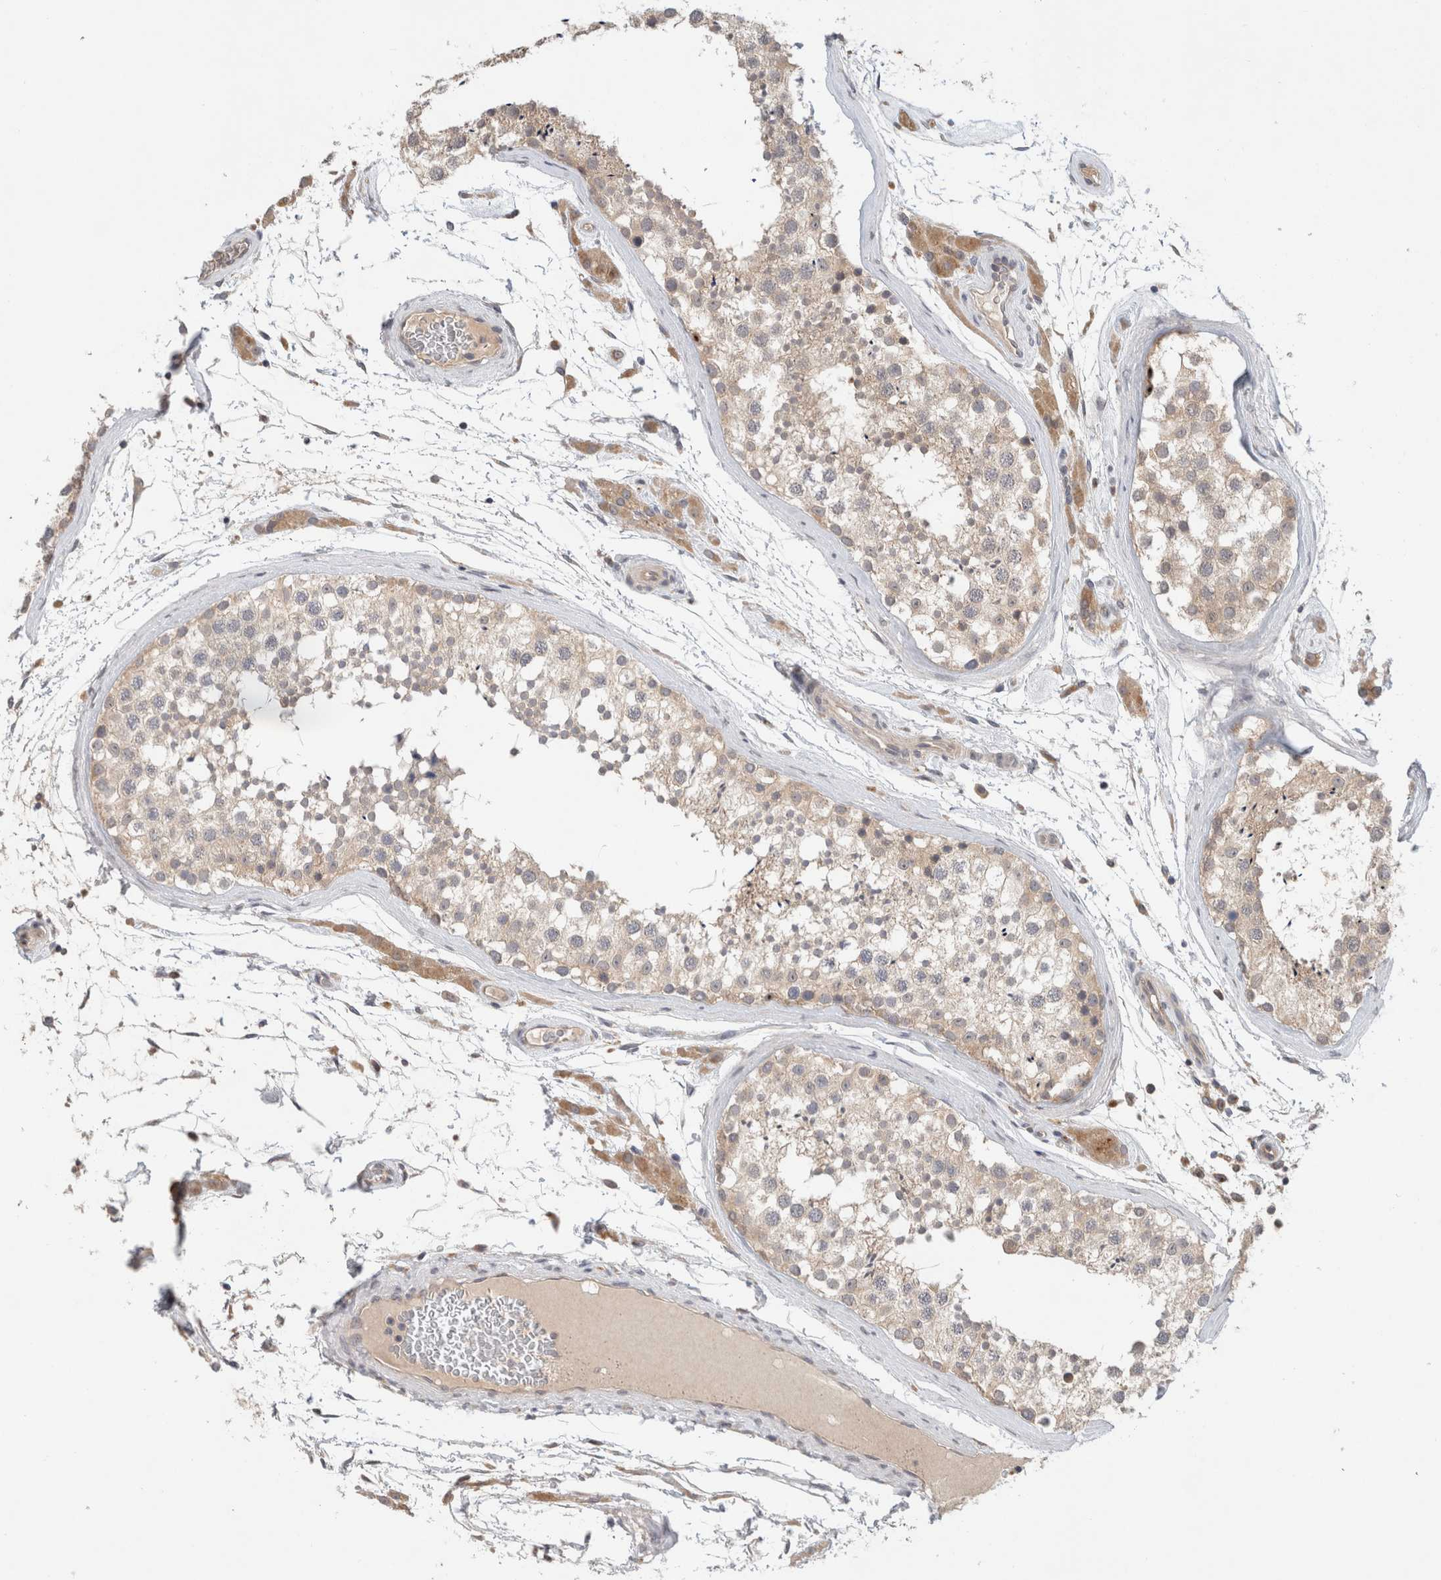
{"staining": {"intensity": "weak", "quantity": "25%-75%", "location": "cytoplasmic/membranous"}, "tissue": "testis", "cell_type": "Cells in seminiferous ducts", "image_type": "normal", "snomed": [{"axis": "morphology", "description": "Normal tissue, NOS"}, {"axis": "topography", "description": "Testis"}], "caption": "Brown immunohistochemical staining in unremarkable human testis demonstrates weak cytoplasmic/membranous positivity in approximately 25%-75% of cells in seminiferous ducts.", "gene": "SGK1", "patient": {"sex": "male", "age": 46}}